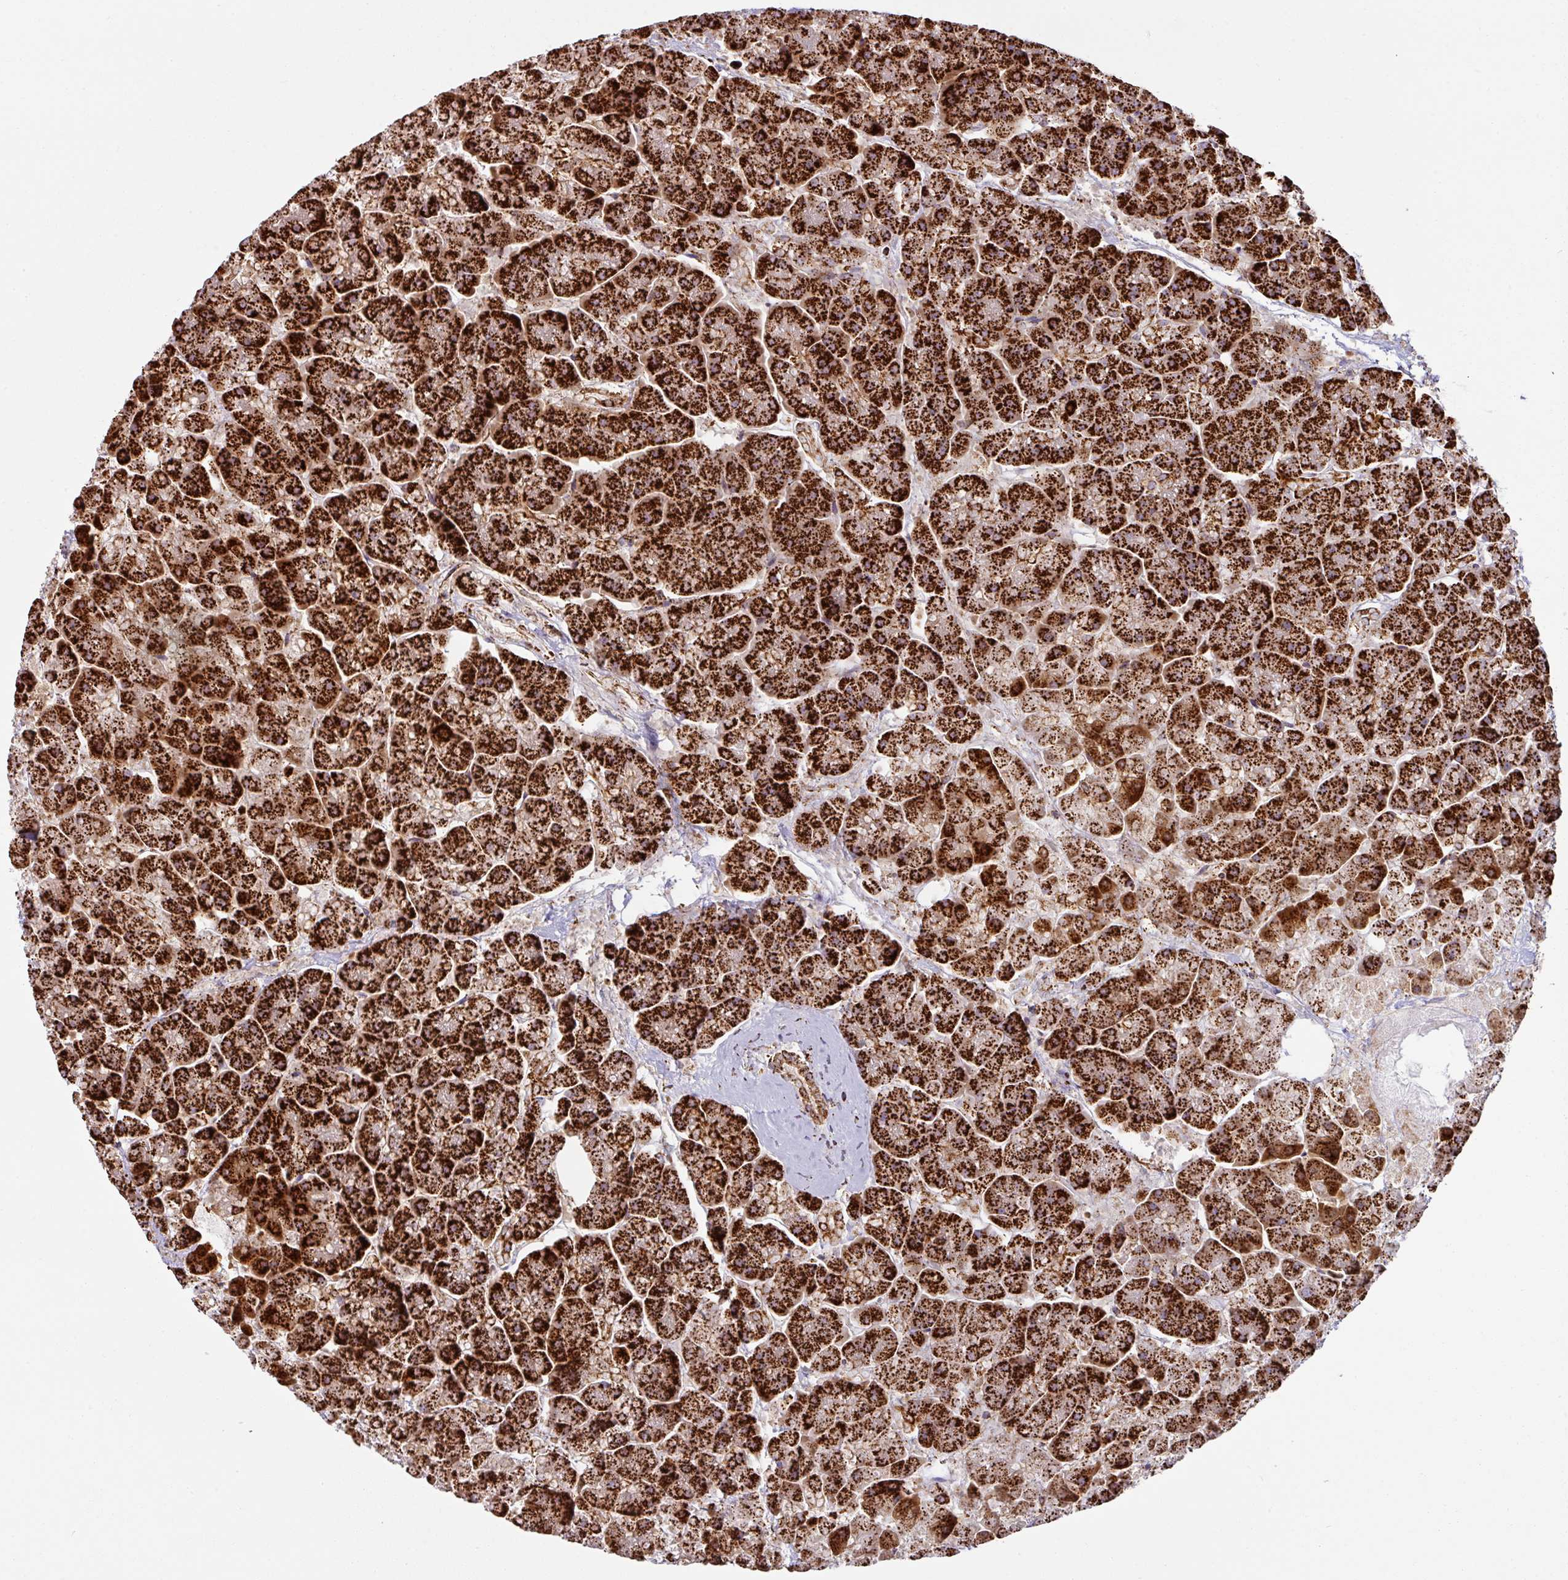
{"staining": {"intensity": "strong", "quantity": ">75%", "location": "cytoplasmic/membranous"}, "tissue": "pancreas", "cell_type": "Exocrine glandular cells", "image_type": "normal", "snomed": [{"axis": "morphology", "description": "Normal tissue, NOS"}, {"axis": "topography", "description": "Pancreas"}, {"axis": "topography", "description": "Peripheral nerve tissue"}], "caption": "A high-resolution micrograph shows immunohistochemistry (IHC) staining of unremarkable pancreas, which shows strong cytoplasmic/membranous expression in approximately >75% of exocrine glandular cells. Using DAB (3,3'-diaminobenzidine) (brown) and hematoxylin (blue) stains, captured at high magnification using brightfield microscopy.", "gene": "TRAP1", "patient": {"sex": "male", "age": 54}}